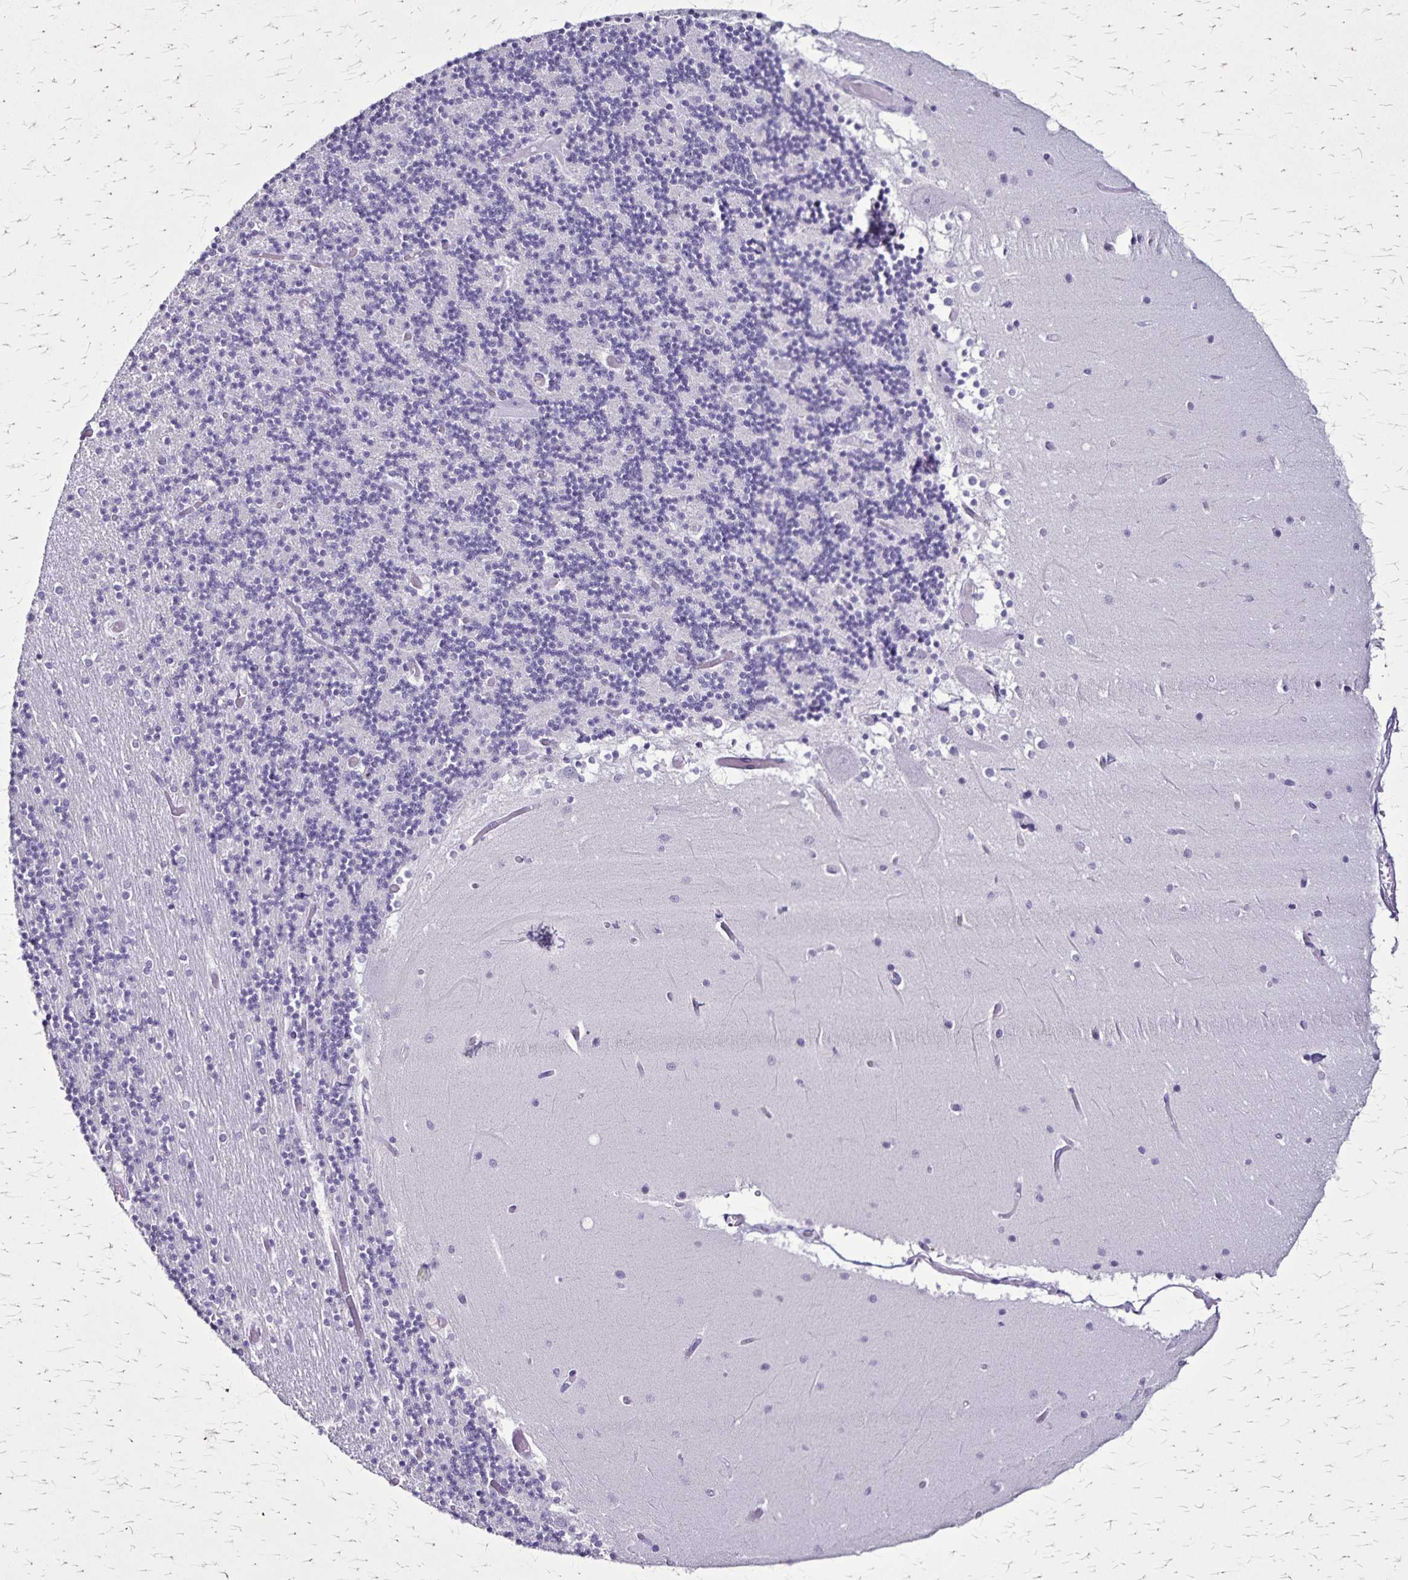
{"staining": {"intensity": "negative", "quantity": "none", "location": "none"}, "tissue": "cerebellum", "cell_type": "Cells in granular layer", "image_type": "normal", "snomed": [{"axis": "morphology", "description": "Normal tissue, NOS"}, {"axis": "topography", "description": "Cerebellum"}], "caption": "This is an IHC photomicrograph of benign human cerebellum. There is no expression in cells in granular layer.", "gene": "KRT2", "patient": {"sex": "female", "age": 28}}